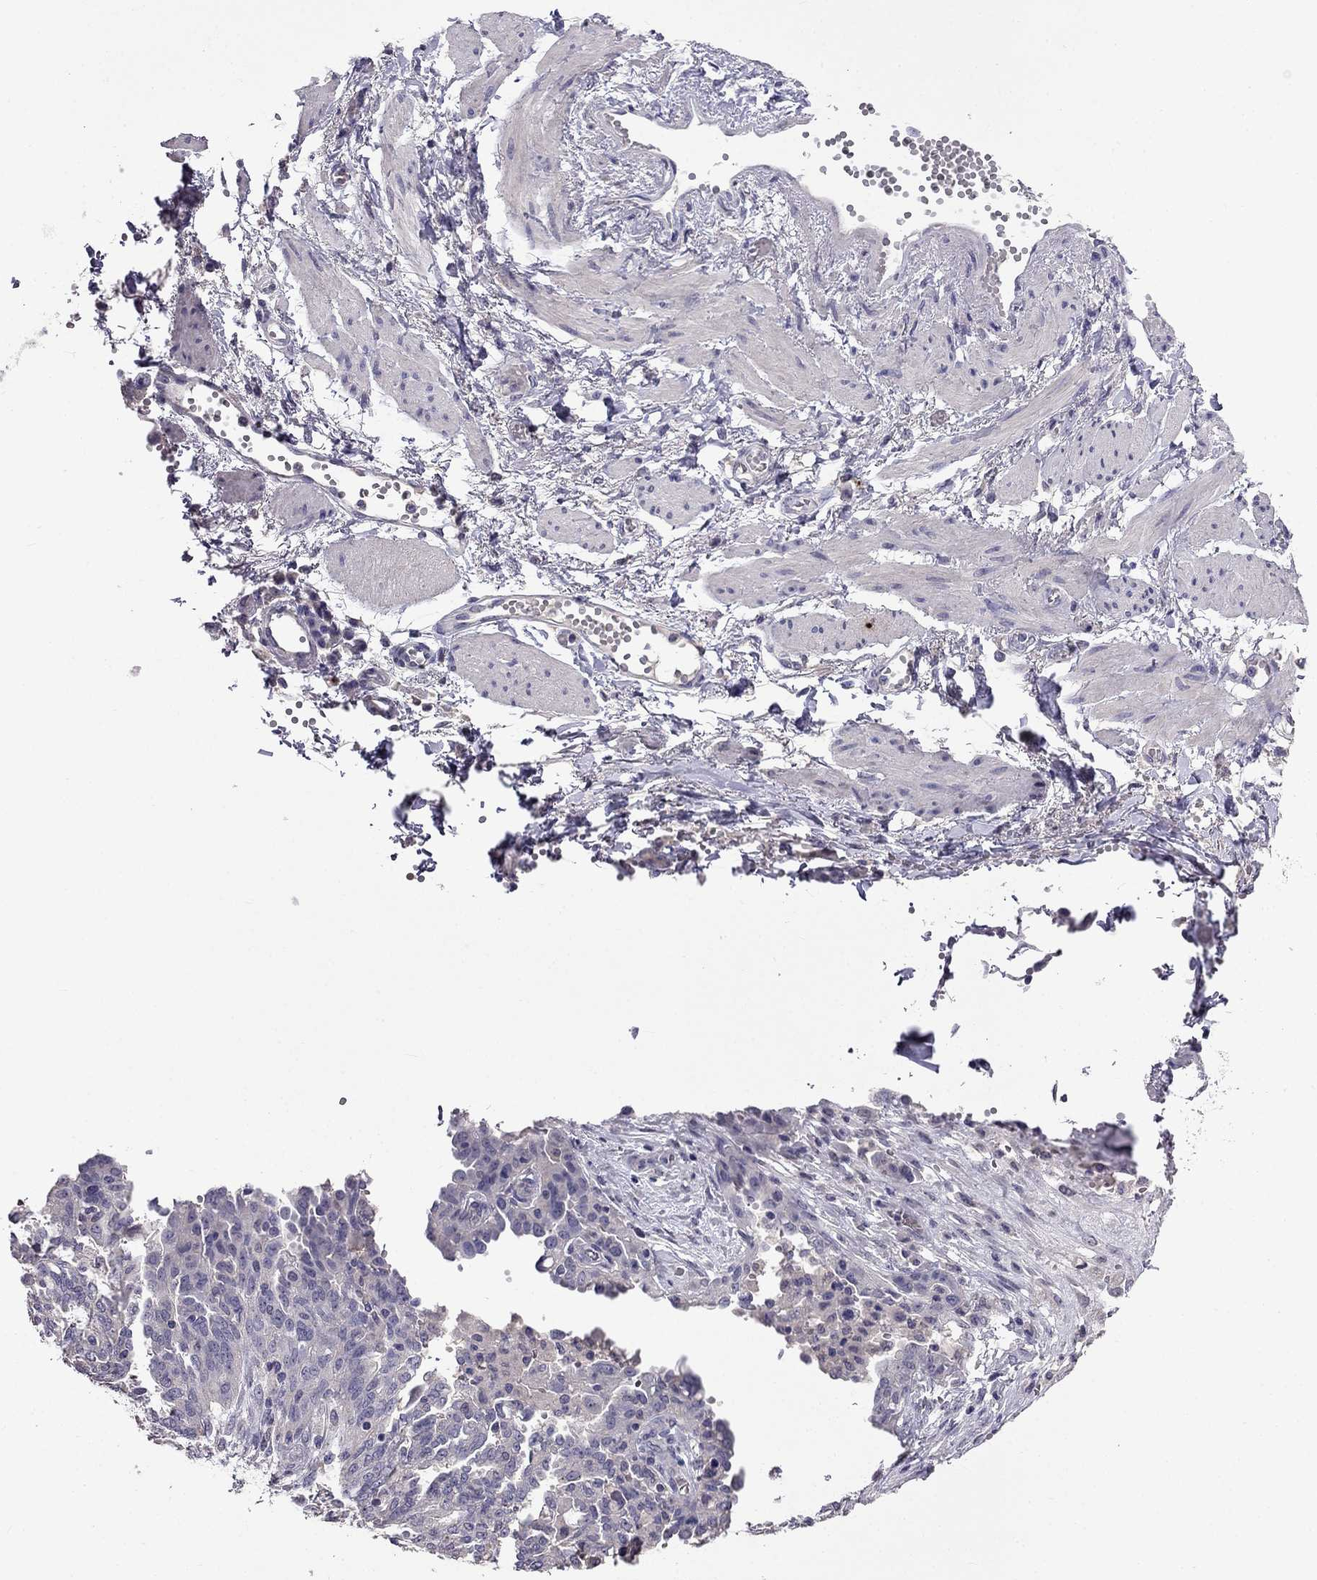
{"staining": {"intensity": "negative", "quantity": "none", "location": "none"}, "tissue": "ovarian cancer", "cell_type": "Tumor cells", "image_type": "cancer", "snomed": [{"axis": "morphology", "description": "Cystadenocarcinoma, serous, NOS"}, {"axis": "topography", "description": "Ovary"}], "caption": "Ovarian serous cystadenocarcinoma stained for a protein using immunohistochemistry shows no expression tumor cells.", "gene": "AQP9", "patient": {"sex": "female", "age": 67}}